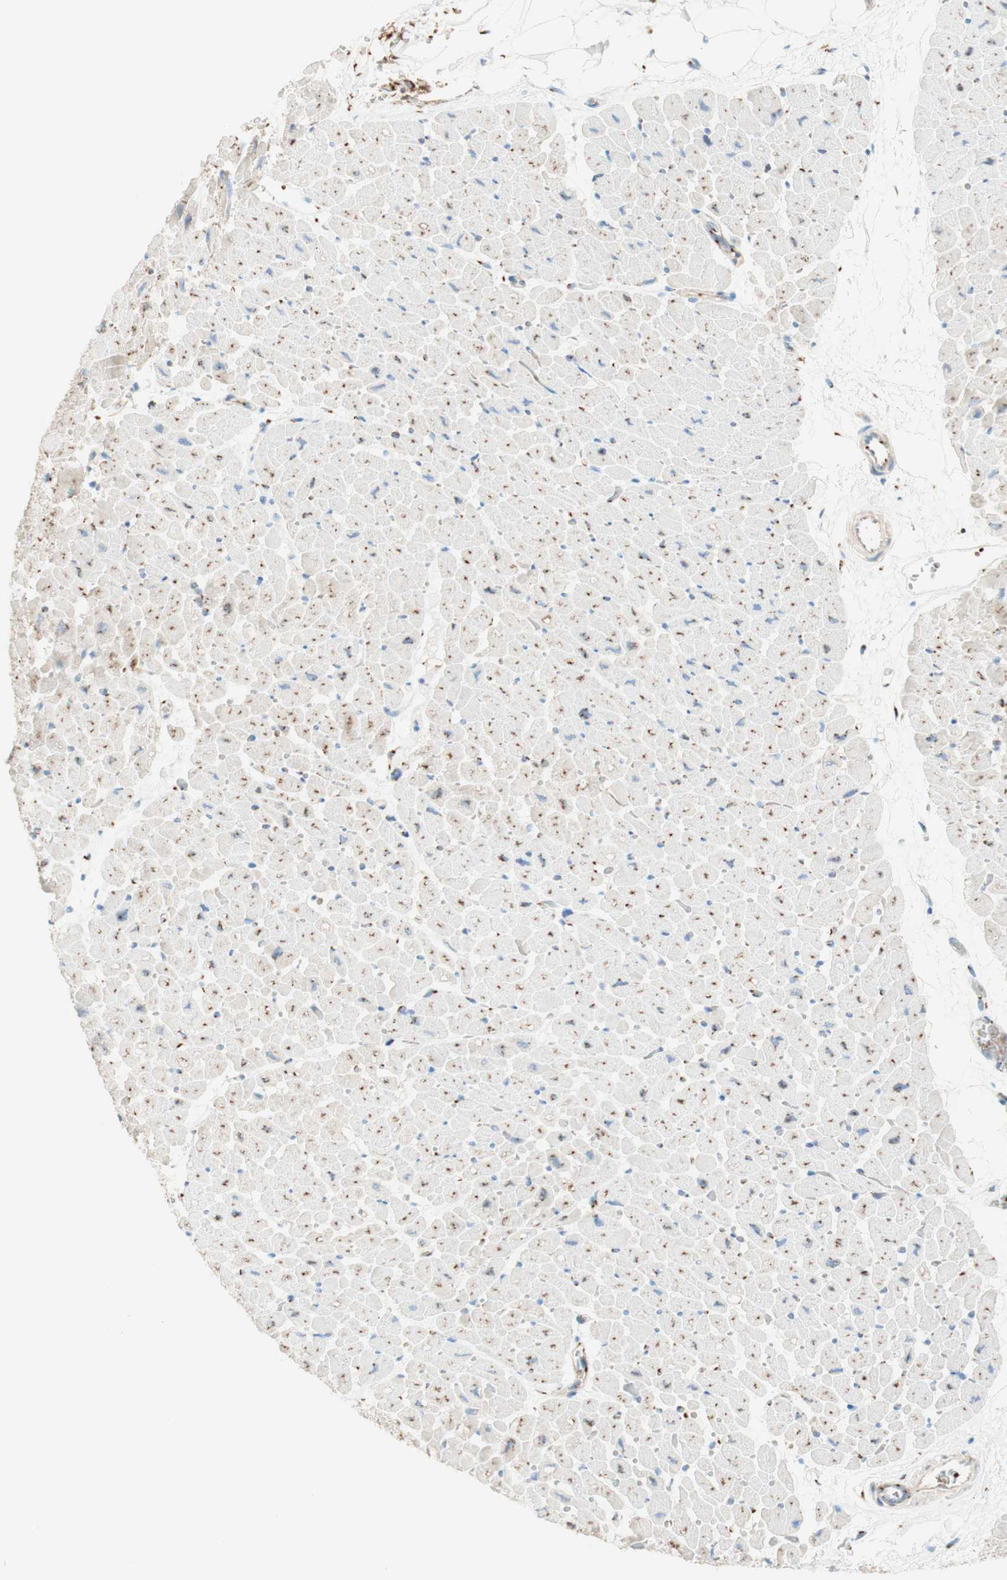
{"staining": {"intensity": "moderate", "quantity": "<25%", "location": "cytoplasmic/membranous"}, "tissue": "heart muscle", "cell_type": "Cardiomyocytes", "image_type": "normal", "snomed": [{"axis": "morphology", "description": "Normal tissue, NOS"}, {"axis": "topography", "description": "Heart"}], "caption": "High-power microscopy captured an immunohistochemistry (IHC) micrograph of normal heart muscle, revealing moderate cytoplasmic/membranous staining in approximately <25% of cardiomyocytes. Nuclei are stained in blue.", "gene": "GOLGB1", "patient": {"sex": "male", "age": 45}}